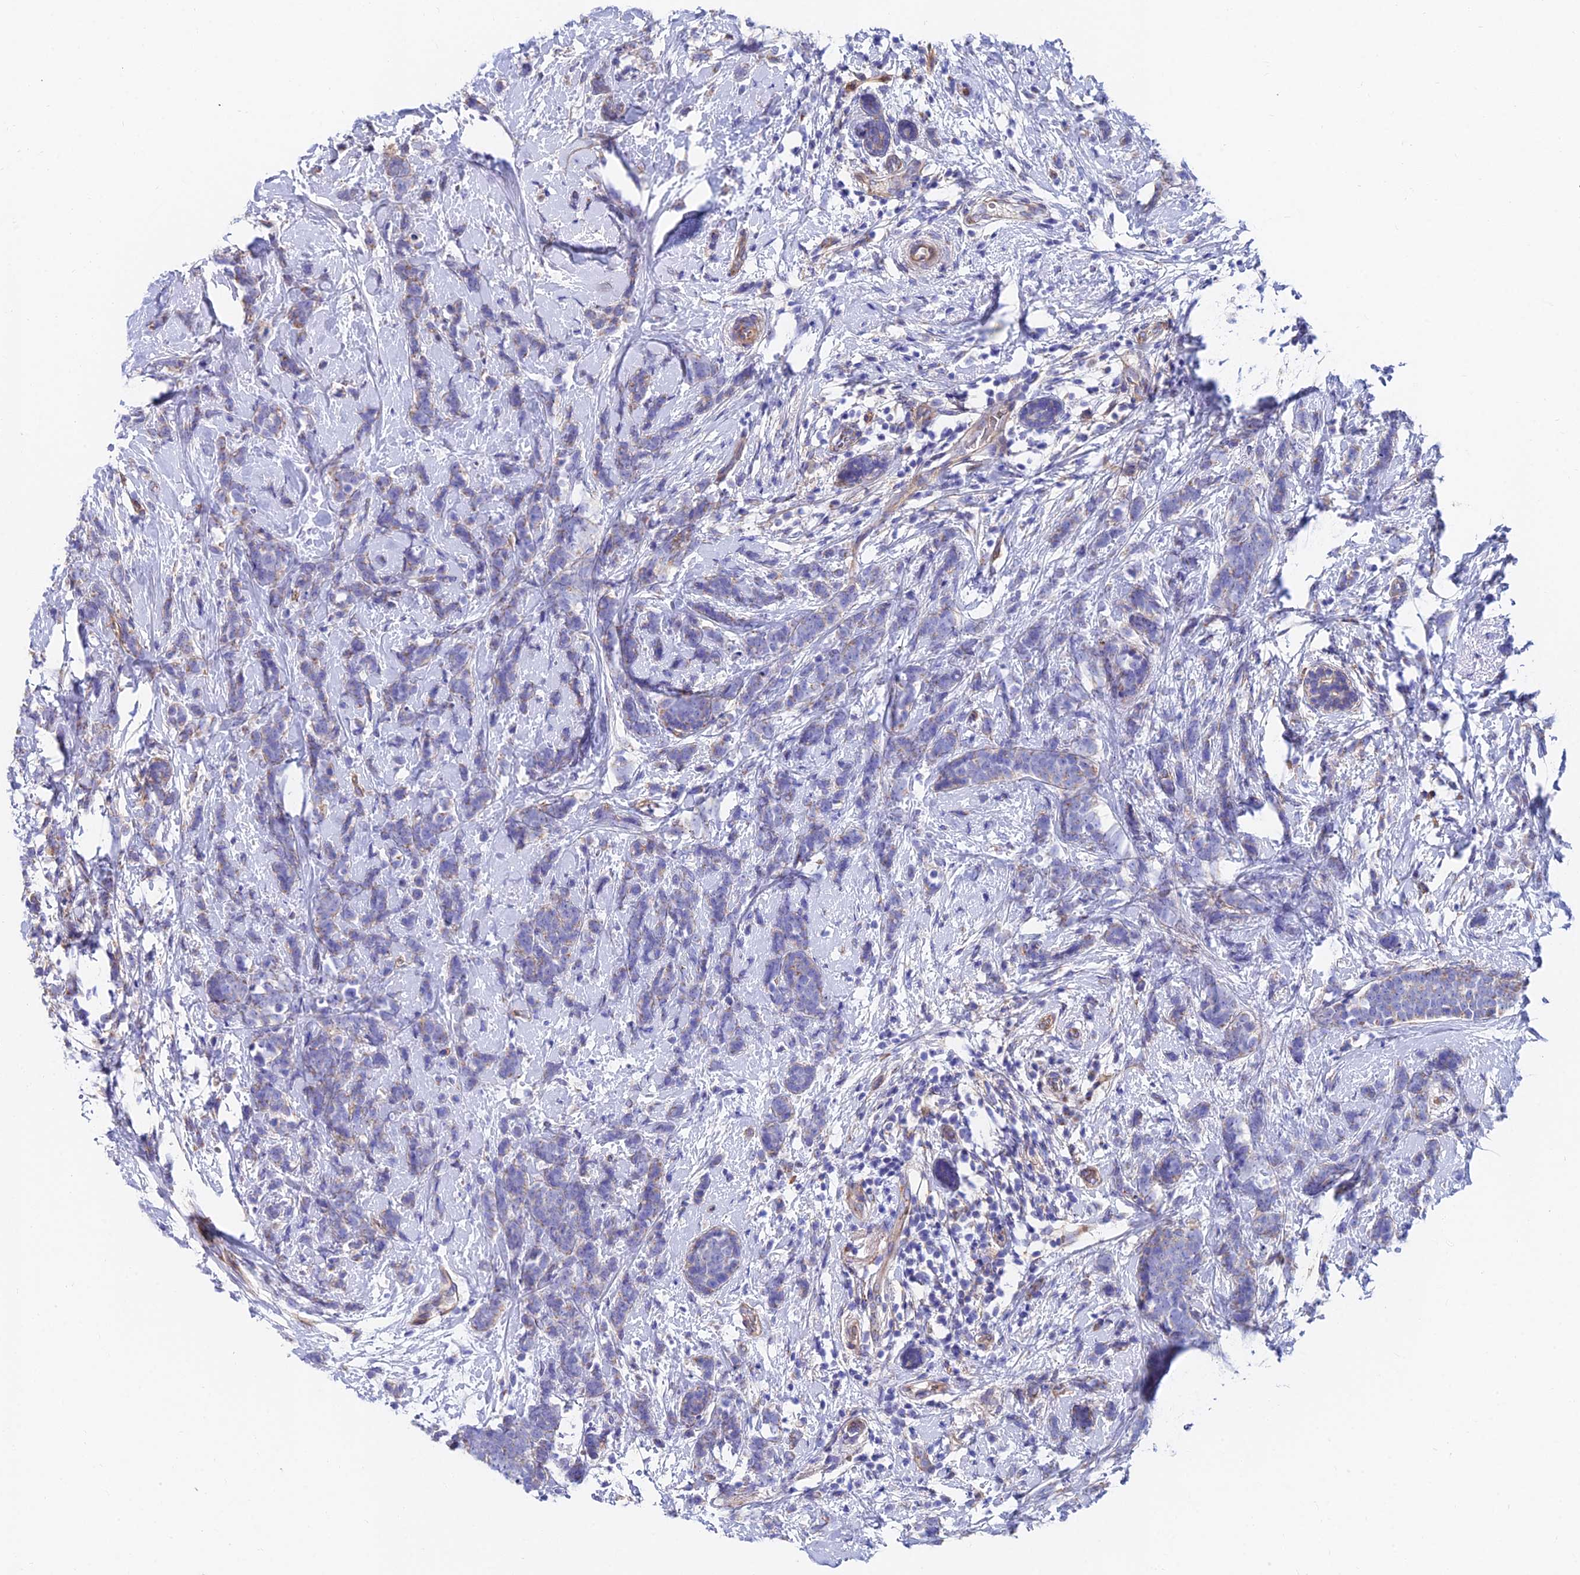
{"staining": {"intensity": "negative", "quantity": "none", "location": "none"}, "tissue": "breast cancer", "cell_type": "Tumor cells", "image_type": "cancer", "snomed": [{"axis": "morphology", "description": "Lobular carcinoma"}, {"axis": "topography", "description": "Breast"}], "caption": "This photomicrograph is of breast cancer (lobular carcinoma) stained with immunohistochemistry (IHC) to label a protein in brown with the nuclei are counter-stained blue. There is no positivity in tumor cells.", "gene": "ADGRF3", "patient": {"sex": "female", "age": 58}}